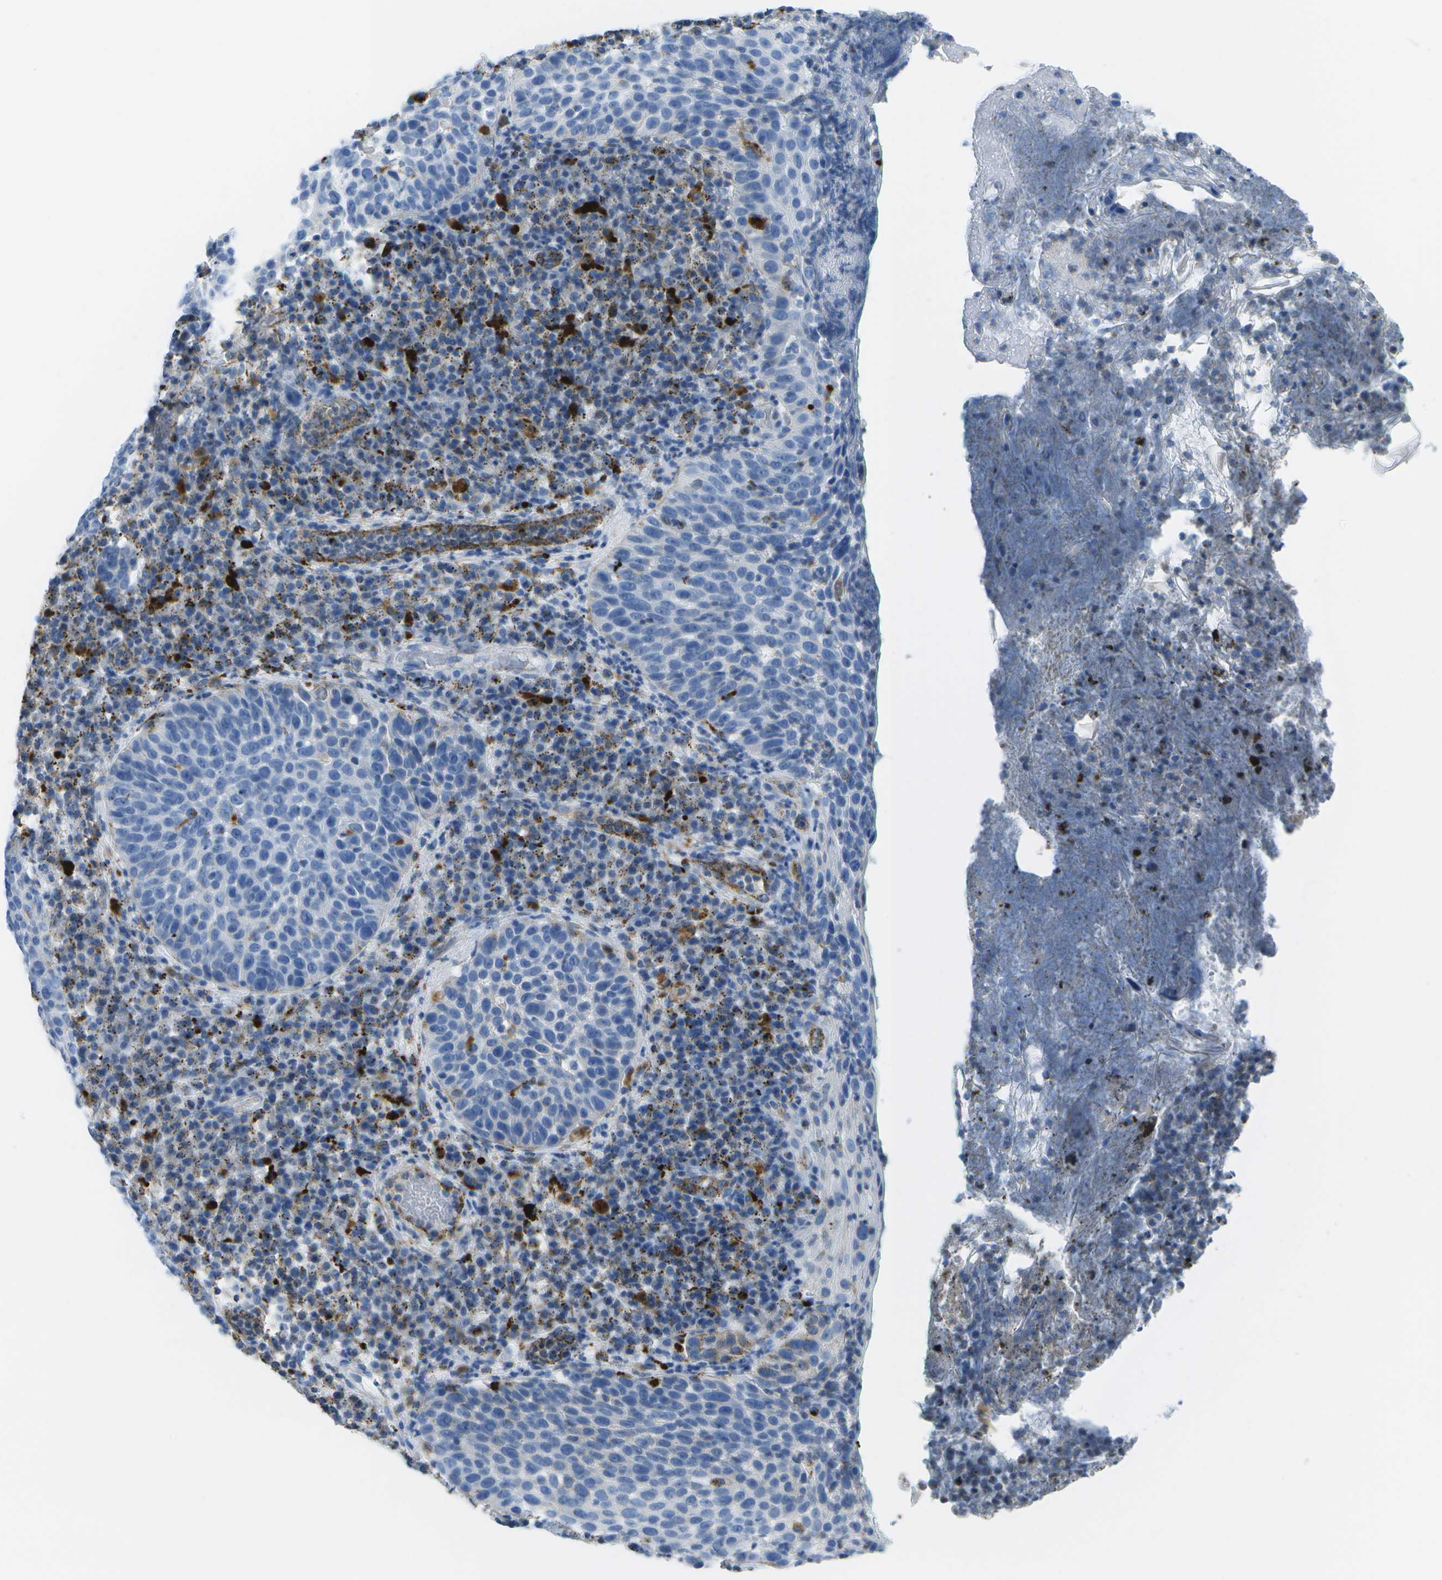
{"staining": {"intensity": "negative", "quantity": "none", "location": "none"}, "tissue": "skin cancer", "cell_type": "Tumor cells", "image_type": "cancer", "snomed": [{"axis": "morphology", "description": "Squamous cell carcinoma in situ, NOS"}, {"axis": "morphology", "description": "Squamous cell carcinoma, NOS"}, {"axis": "topography", "description": "Skin"}], "caption": "Immunohistochemistry (IHC) micrograph of human skin squamous cell carcinoma in situ stained for a protein (brown), which reveals no expression in tumor cells.", "gene": "PRCP", "patient": {"sex": "male", "age": 93}}